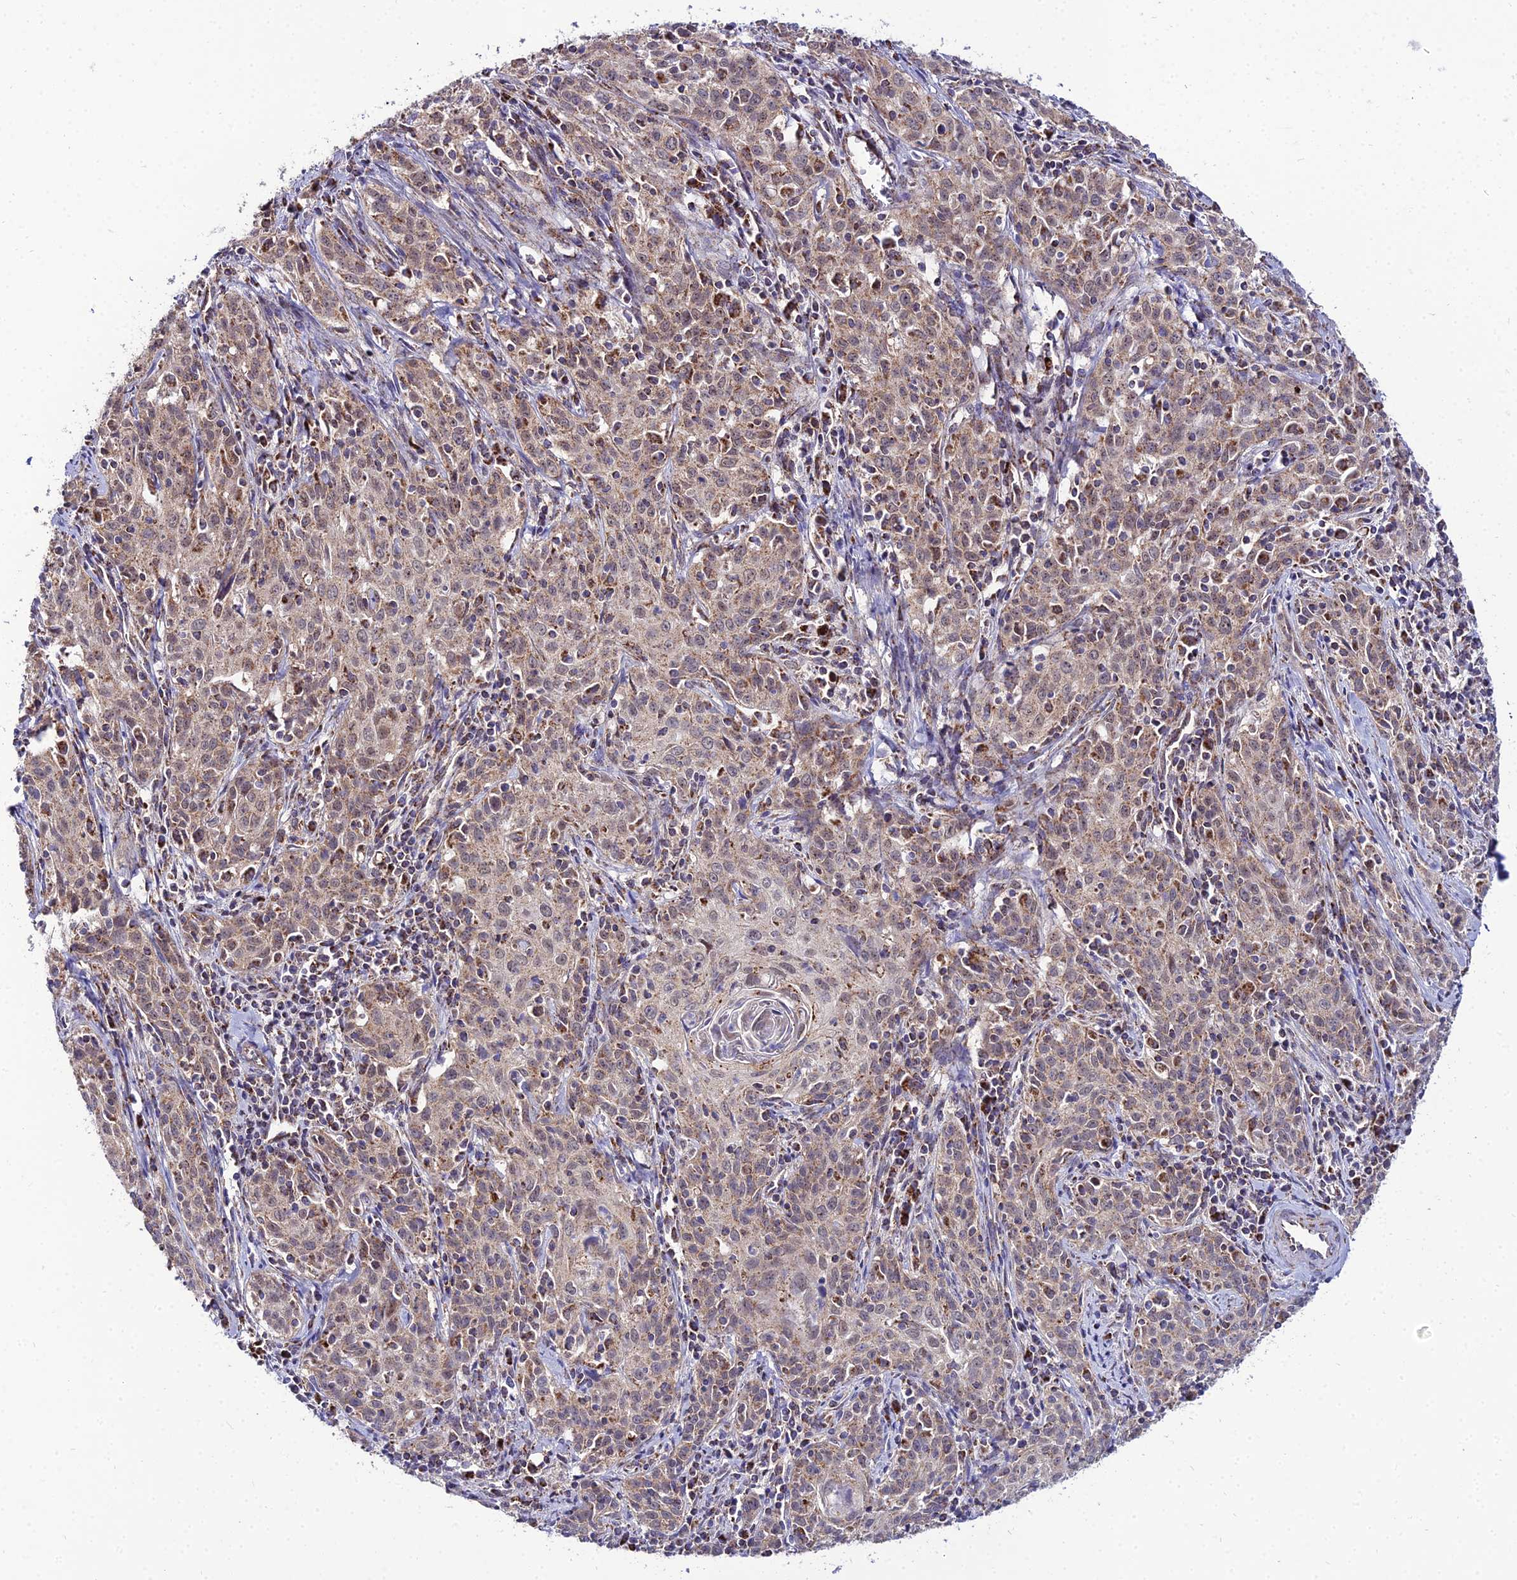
{"staining": {"intensity": "weak", "quantity": ">75%", "location": "cytoplasmic/membranous"}, "tissue": "cervical cancer", "cell_type": "Tumor cells", "image_type": "cancer", "snomed": [{"axis": "morphology", "description": "Squamous cell carcinoma, NOS"}, {"axis": "topography", "description": "Cervix"}], "caption": "Immunohistochemistry (DAB (3,3'-diaminobenzidine)) staining of human squamous cell carcinoma (cervical) displays weak cytoplasmic/membranous protein expression in approximately >75% of tumor cells.", "gene": "PSMD2", "patient": {"sex": "female", "age": 57}}